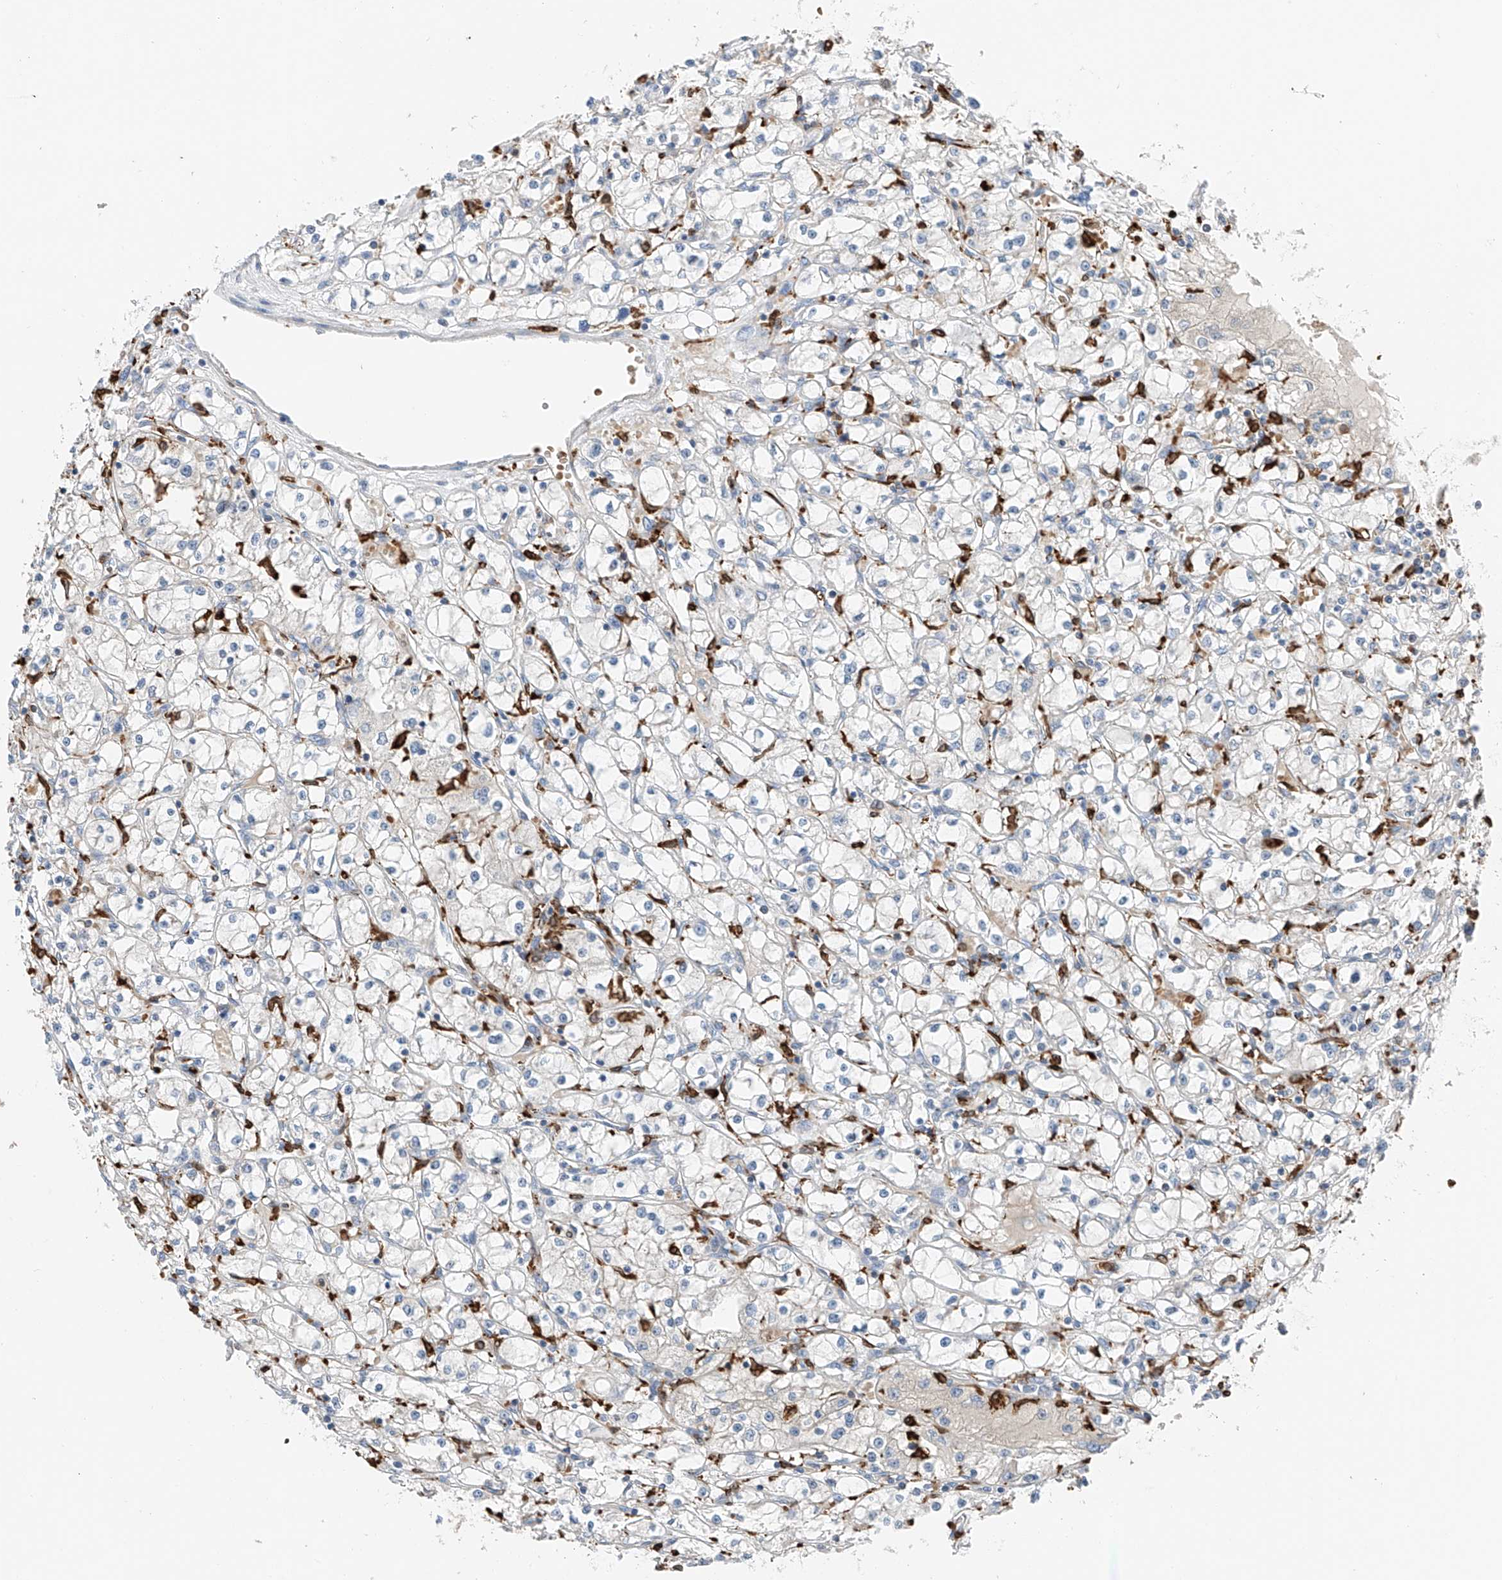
{"staining": {"intensity": "negative", "quantity": "none", "location": "none"}, "tissue": "renal cancer", "cell_type": "Tumor cells", "image_type": "cancer", "snomed": [{"axis": "morphology", "description": "Adenocarcinoma, NOS"}, {"axis": "topography", "description": "Kidney"}], "caption": "Tumor cells are negative for protein expression in human renal cancer (adenocarcinoma).", "gene": "TBXAS1", "patient": {"sex": "male", "age": 56}}